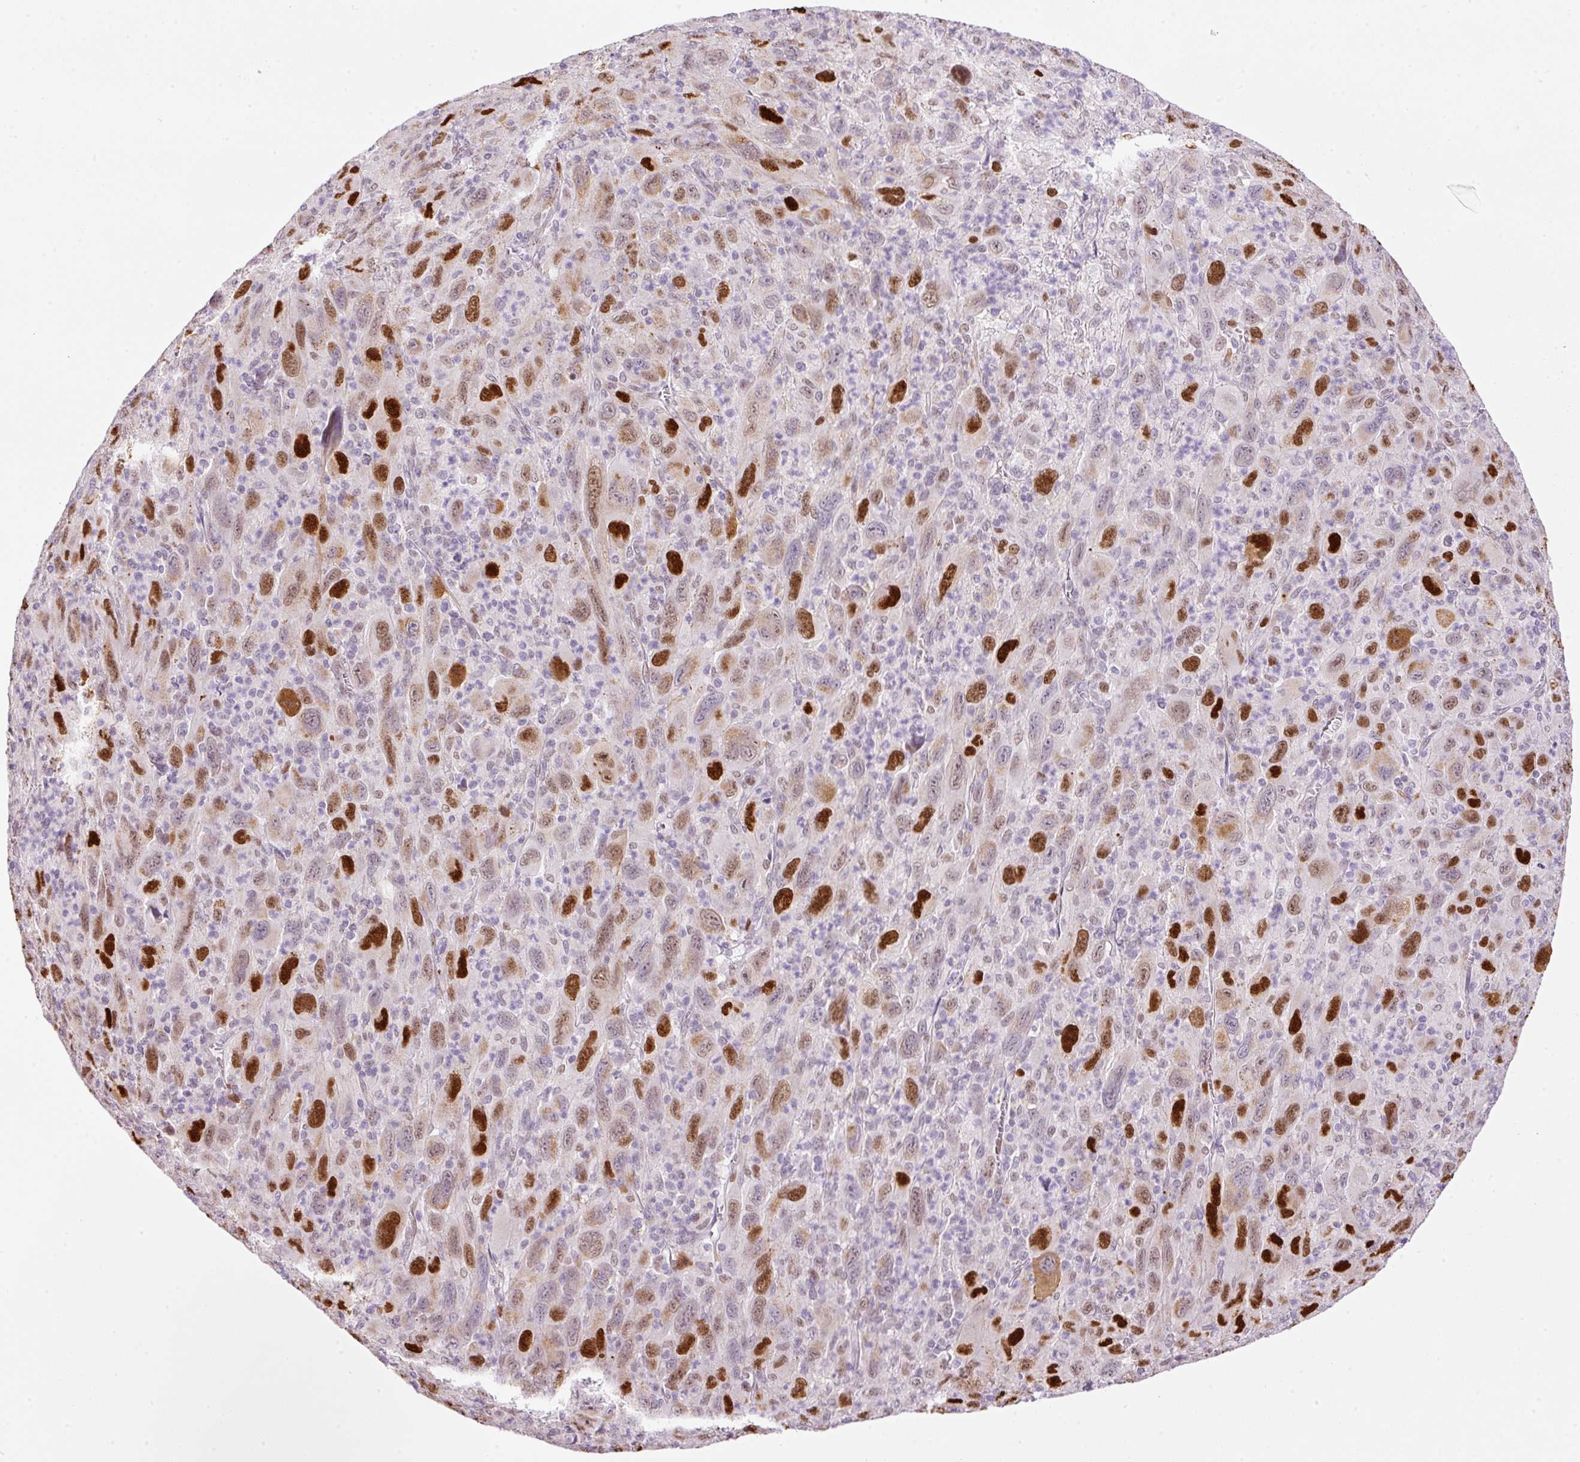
{"staining": {"intensity": "moderate", "quantity": ">75%", "location": "nuclear"}, "tissue": "melanoma", "cell_type": "Tumor cells", "image_type": "cancer", "snomed": [{"axis": "morphology", "description": "Malignant melanoma, Metastatic site"}, {"axis": "topography", "description": "Skin"}], "caption": "Immunohistochemical staining of melanoma shows medium levels of moderate nuclear staining in approximately >75% of tumor cells.", "gene": "KPNA2", "patient": {"sex": "female", "age": 56}}